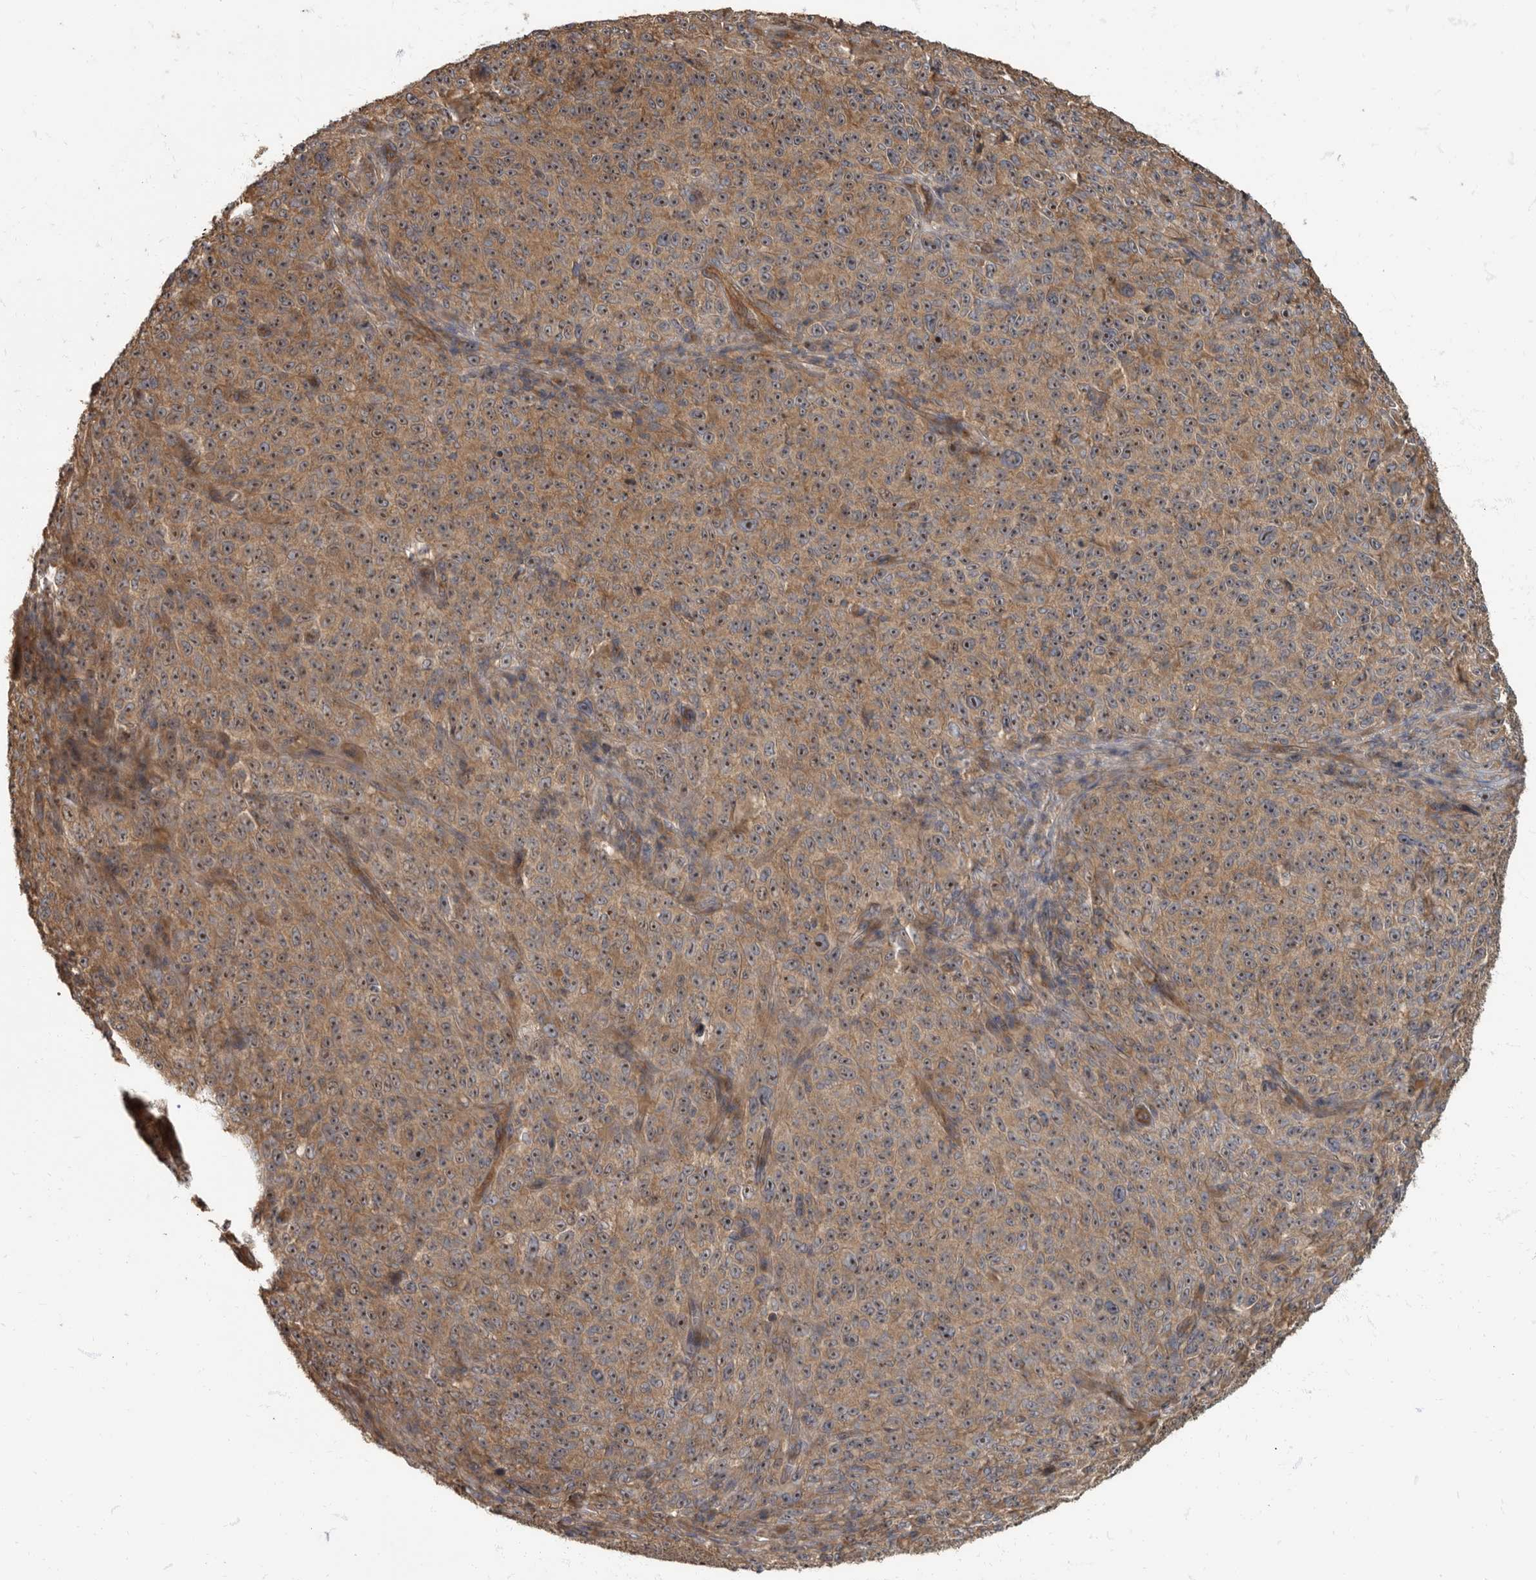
{"staining": {"intensity": "moderate", "quantity": ">75%", "location": "cytoplasmic/membranous"}, "tissue": "melanoma", "cell_type": "Tumor cells", "image_type": "cancer", "snomed": [{"axis": "morphology", "description": "Malignant melanoma, NOS"}, {"axis": "topography", "description": "Skin"}], "caption": "High-power microscopy captured an immunohistochemistry (IHC) image of melanoma, revealing moderate cytoplasmic/membranous expression in about >75% of tumor cells.", "gene": "DAAM1", "patient": {"sex": "female", "age": 82}}